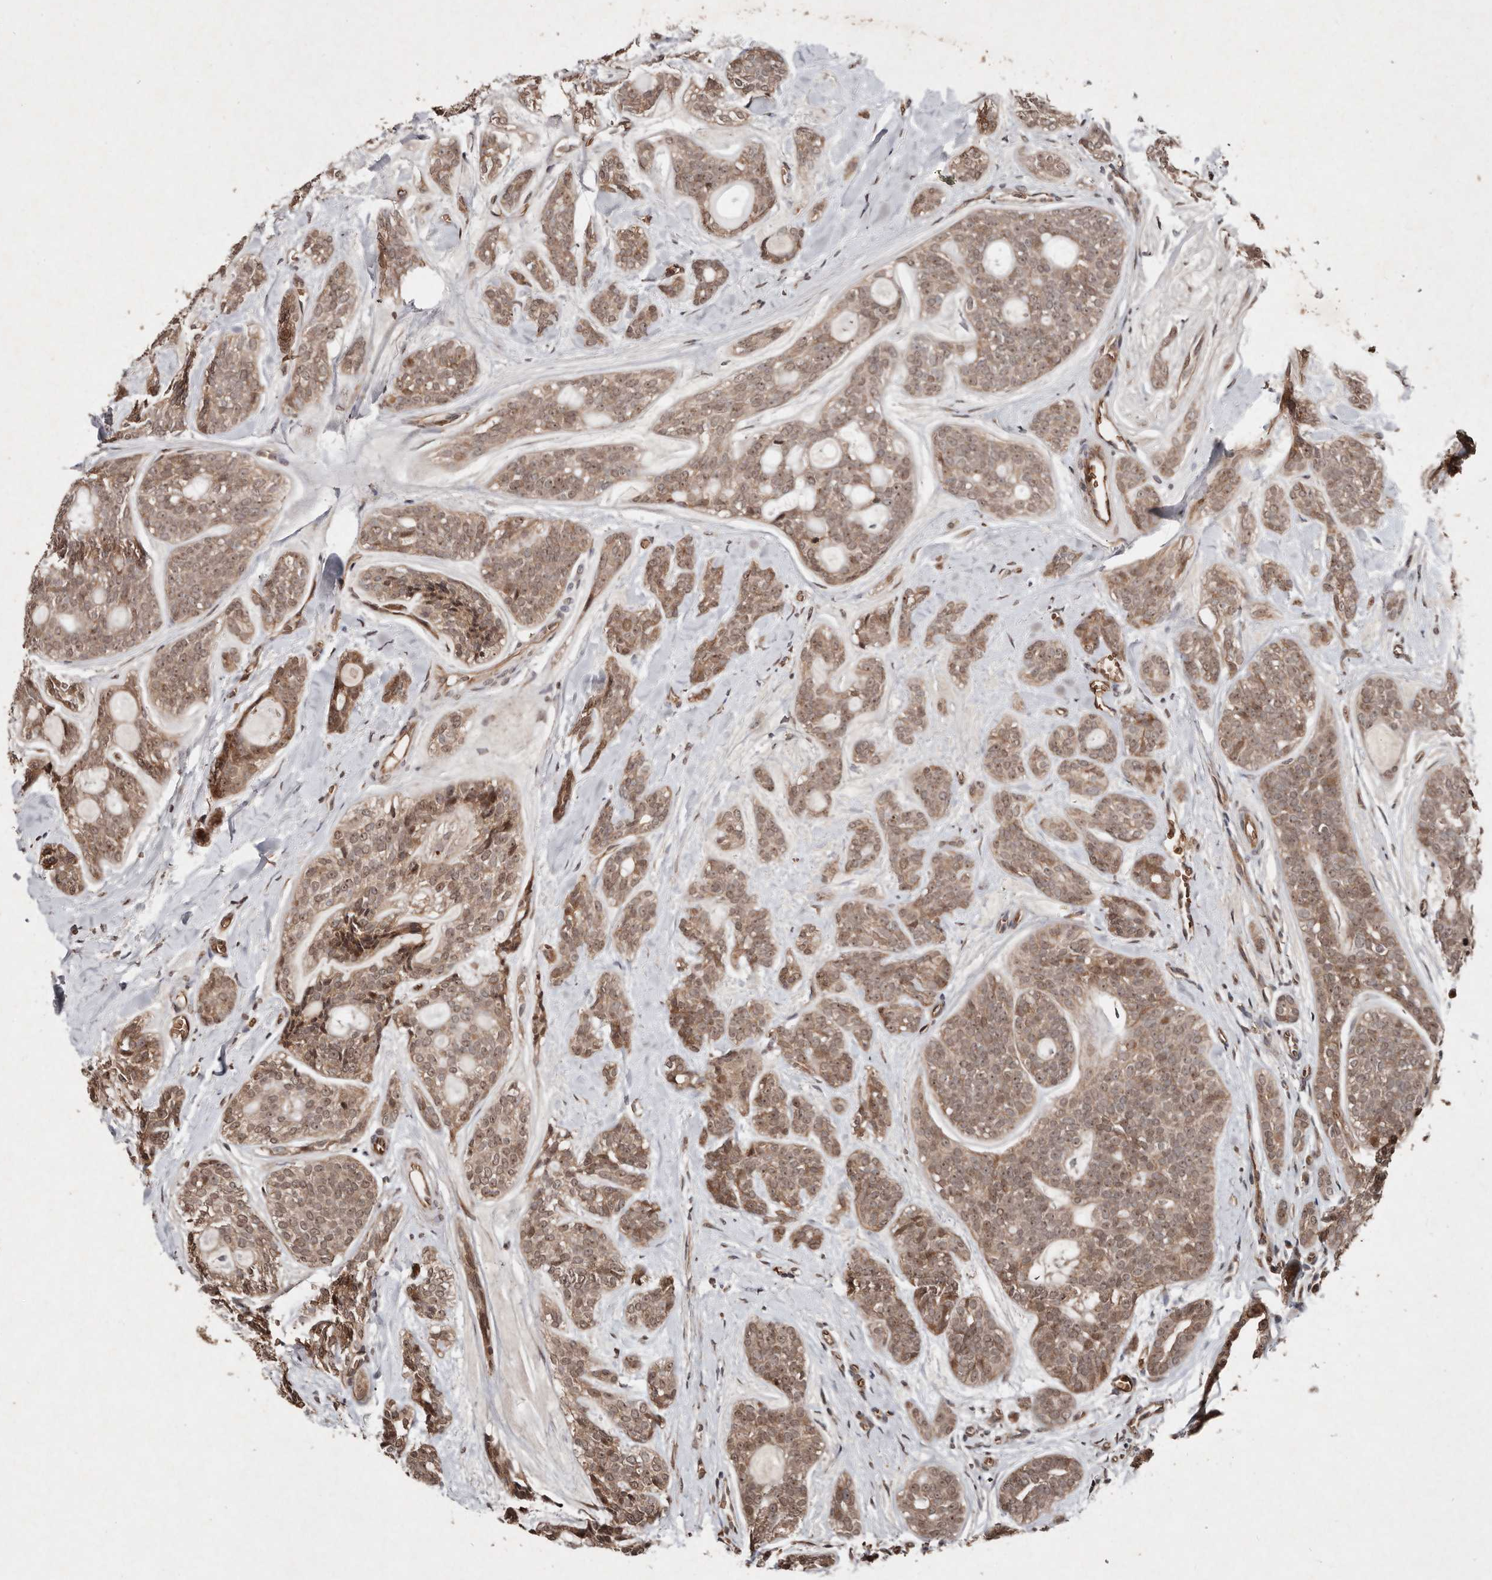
{"staining": {"intensity": "moderate", "quantity": ">75%", "location": "cytoplasmic/membranous,nuclear"}, "tissue": "head and neck cancer", "cell_type": "Tumor cells", "image_type": "cancer", "snomed": [{"axis": "morphology", "description": "Adenocarcinoma, NOS"}, {"axis": "topography", "description": "Head-Neck"}], "caption": "IHC (DAB (3,3'-diaminobenzidine)) staining of head and neck cancer (adenocarcinoma) reveals moderate cytoplasmic/membranous and nuclear protein expression in approximately >75% of tumor cells. (Stains: DAB in brown, nuclei in blue, Microscopy: brightfield microscopy at high magnification).", "gene": "DIP2C", "patient": {"sex": "male", "age": 66}}